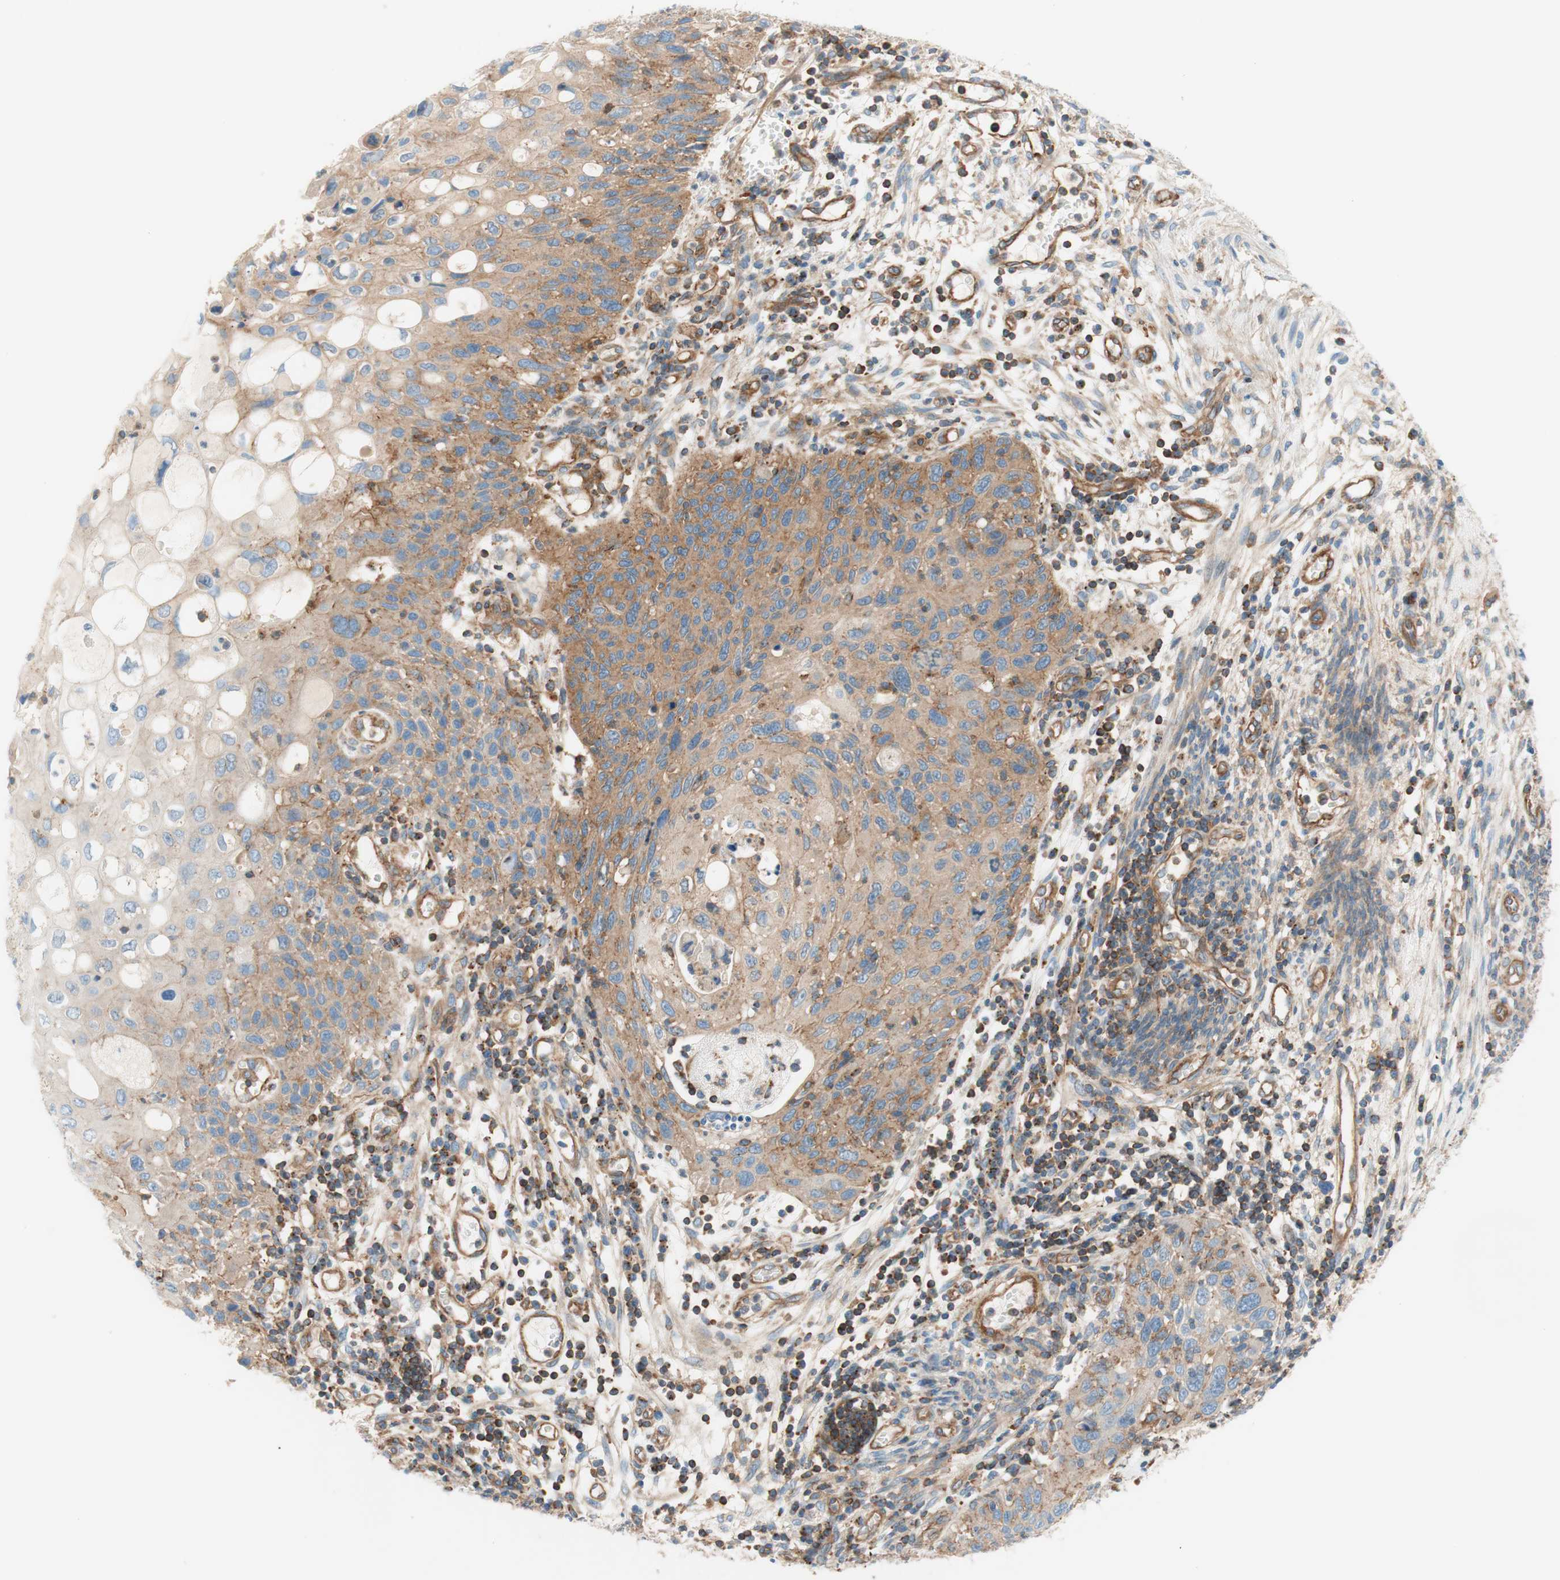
{"staining": {"intensity": "moderate", "quantity": ">75%", "location": "cytoplasmic/membranous"}, "tissue": "cervical cancer", "cell_type": "Tumor cells", "image_type": "cancer", "snomed": [{"axis": "morphology", "description": "Squamous cell carcinoma, NOS"}, {"axis": "topography", "description": "Cervix"}], "caption": "Cervical cancer (squamous cell carcinoma) tissue reveals moderate cytoplasmic/membranous expression in approximately >75% of tumor cells, visualized by immunohistochemistry.", "gene": "VPS26A", "patient": {"sex": "female", "age": 70}}